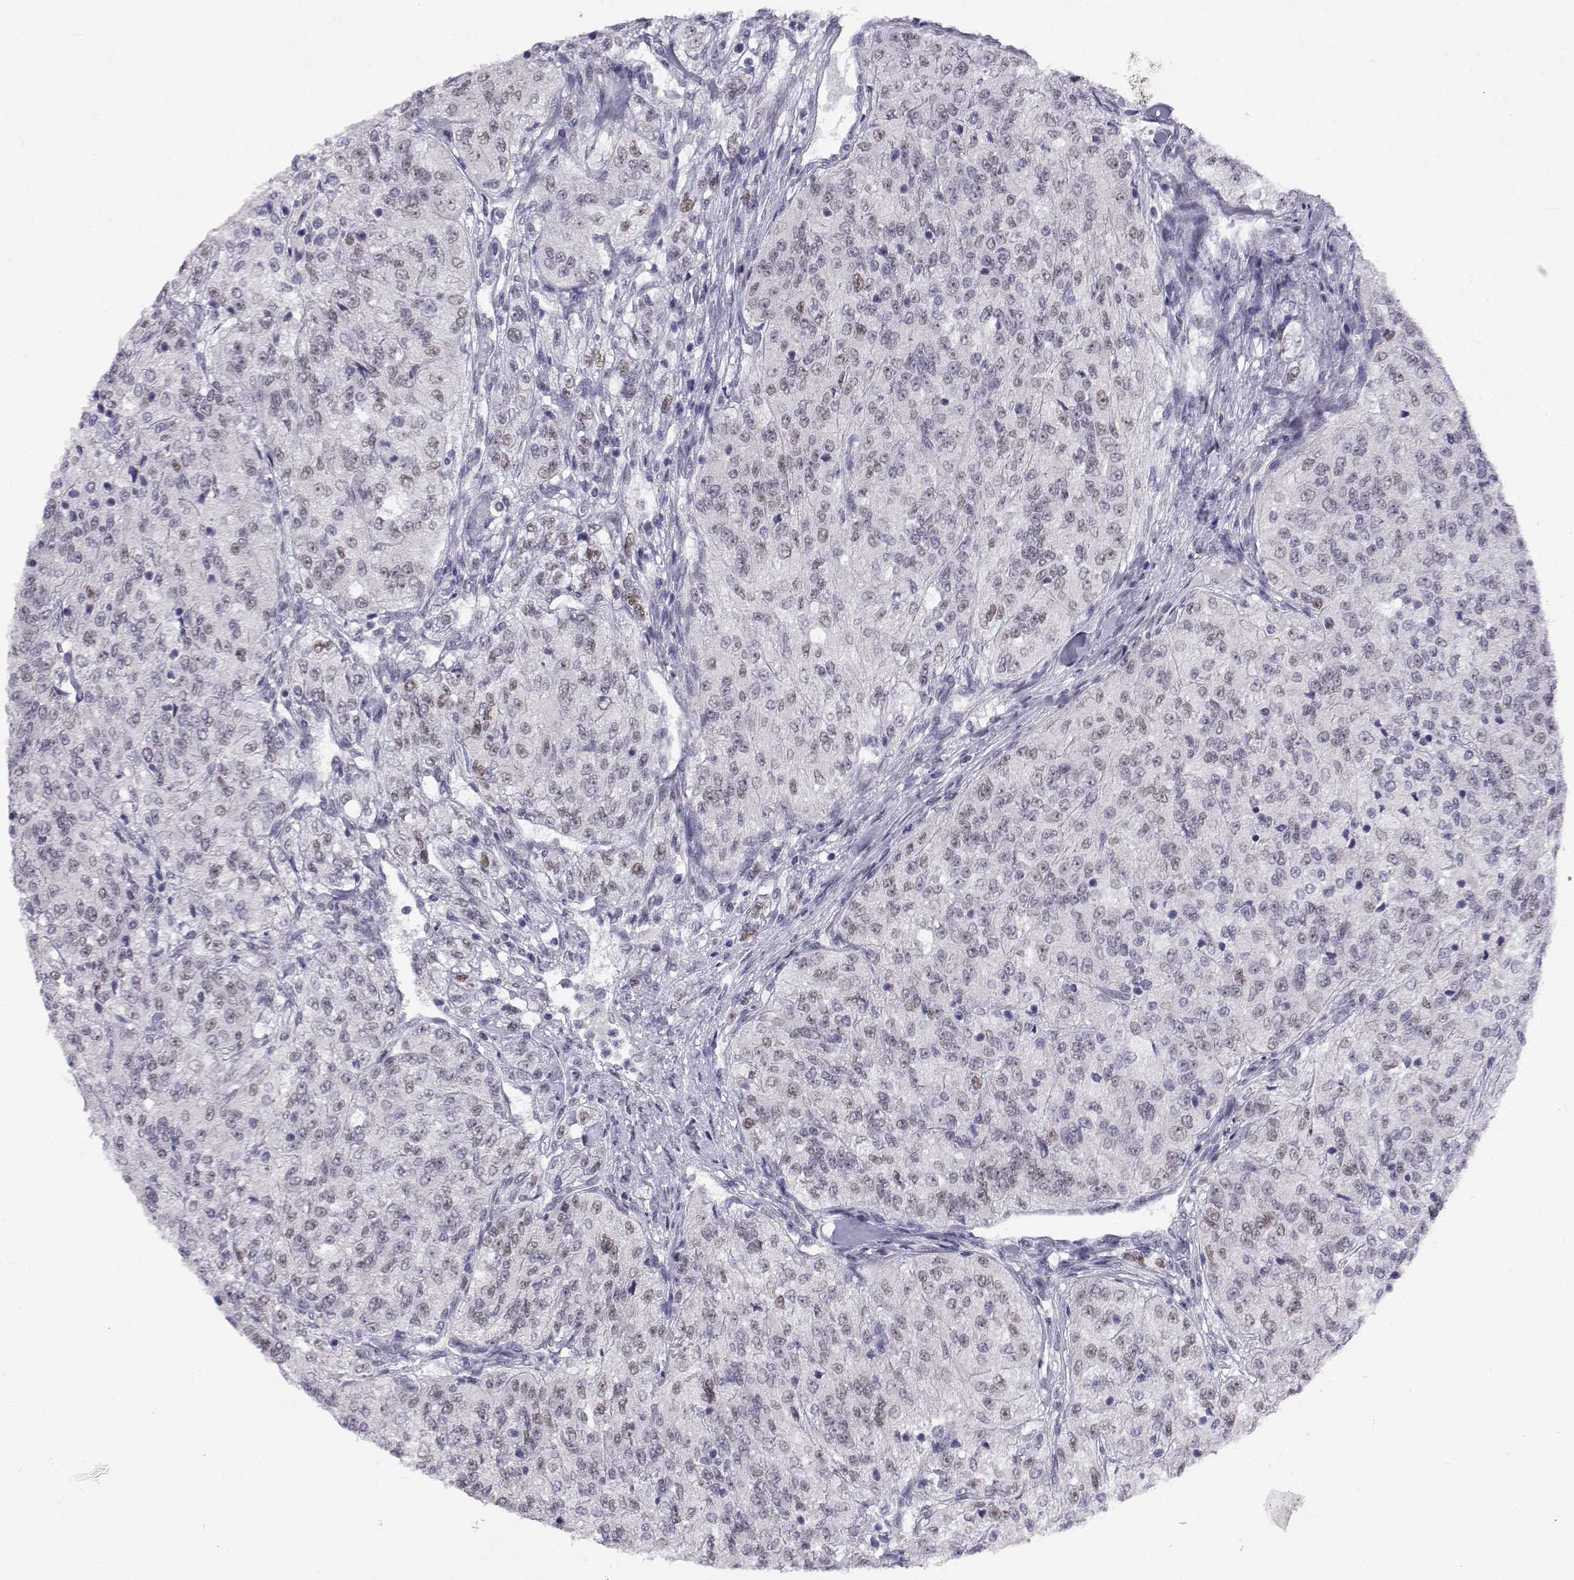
{"staining": {"intensity": "negative", "quantity": "none", "location": "none"}, "tissue": "renal cancer", "cell_type": "Tumor cells", "image_type": "cancer", "snomed": [{"axis": "morphology", "description": "Adenocarcinoma, NOS"}, {"axis": "topography", "description": "Kidney"}], "caption": "Immunohistochemistry (IHC) of human renal cancer exhibits no expression in tumor cells. (DAB immunohistochemistry (IHC), high magnification).", "gene": "MED26", "patient": {"sex": "female", "age": 63}}